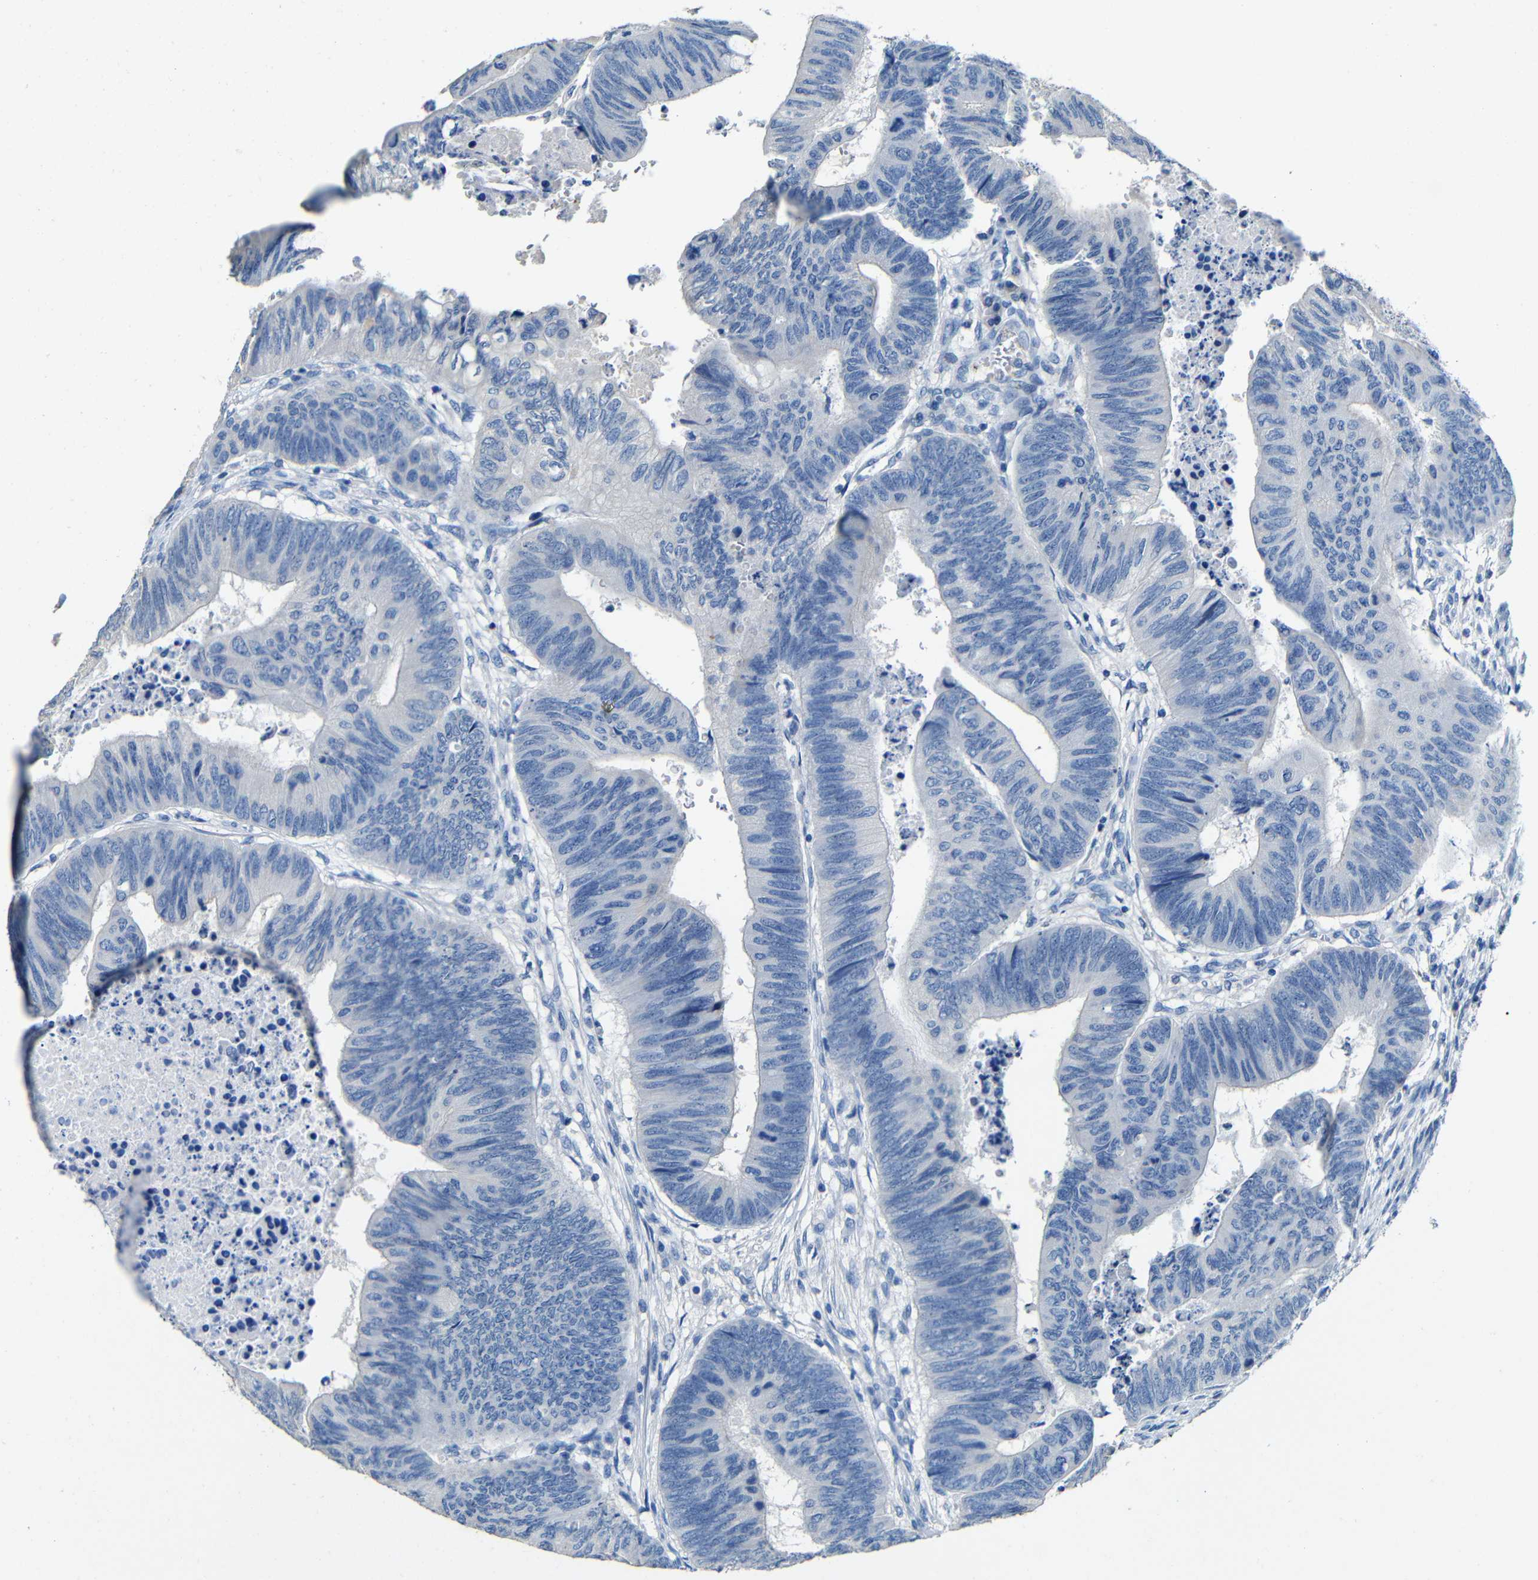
{"staining": {"intensity": "negative", "quantity": "none", "location": "none"}, "tissue": "colorectal cancer", "cell_type": "Tumor cells", "image_type": "cancer", "snomed": [{"axis": "morphology", "description": "Normal tissue, NOS"}, {"axis": "morphology", "description": "Adenocarcinoma, NOS"}, {"axis": "topography", "description": "Rectum"}, {"axis": "topography", "description": "Peripheral nerve tissue"}], "caption": "Immunohistochemistry photomicrograph of neoplastic tissue: human colorectal cancer stained with DAB demonstrates no significant protein expression in tumor cells.", "gene": "ACKR2", "patient": {"sex": "male", "age": 92}}